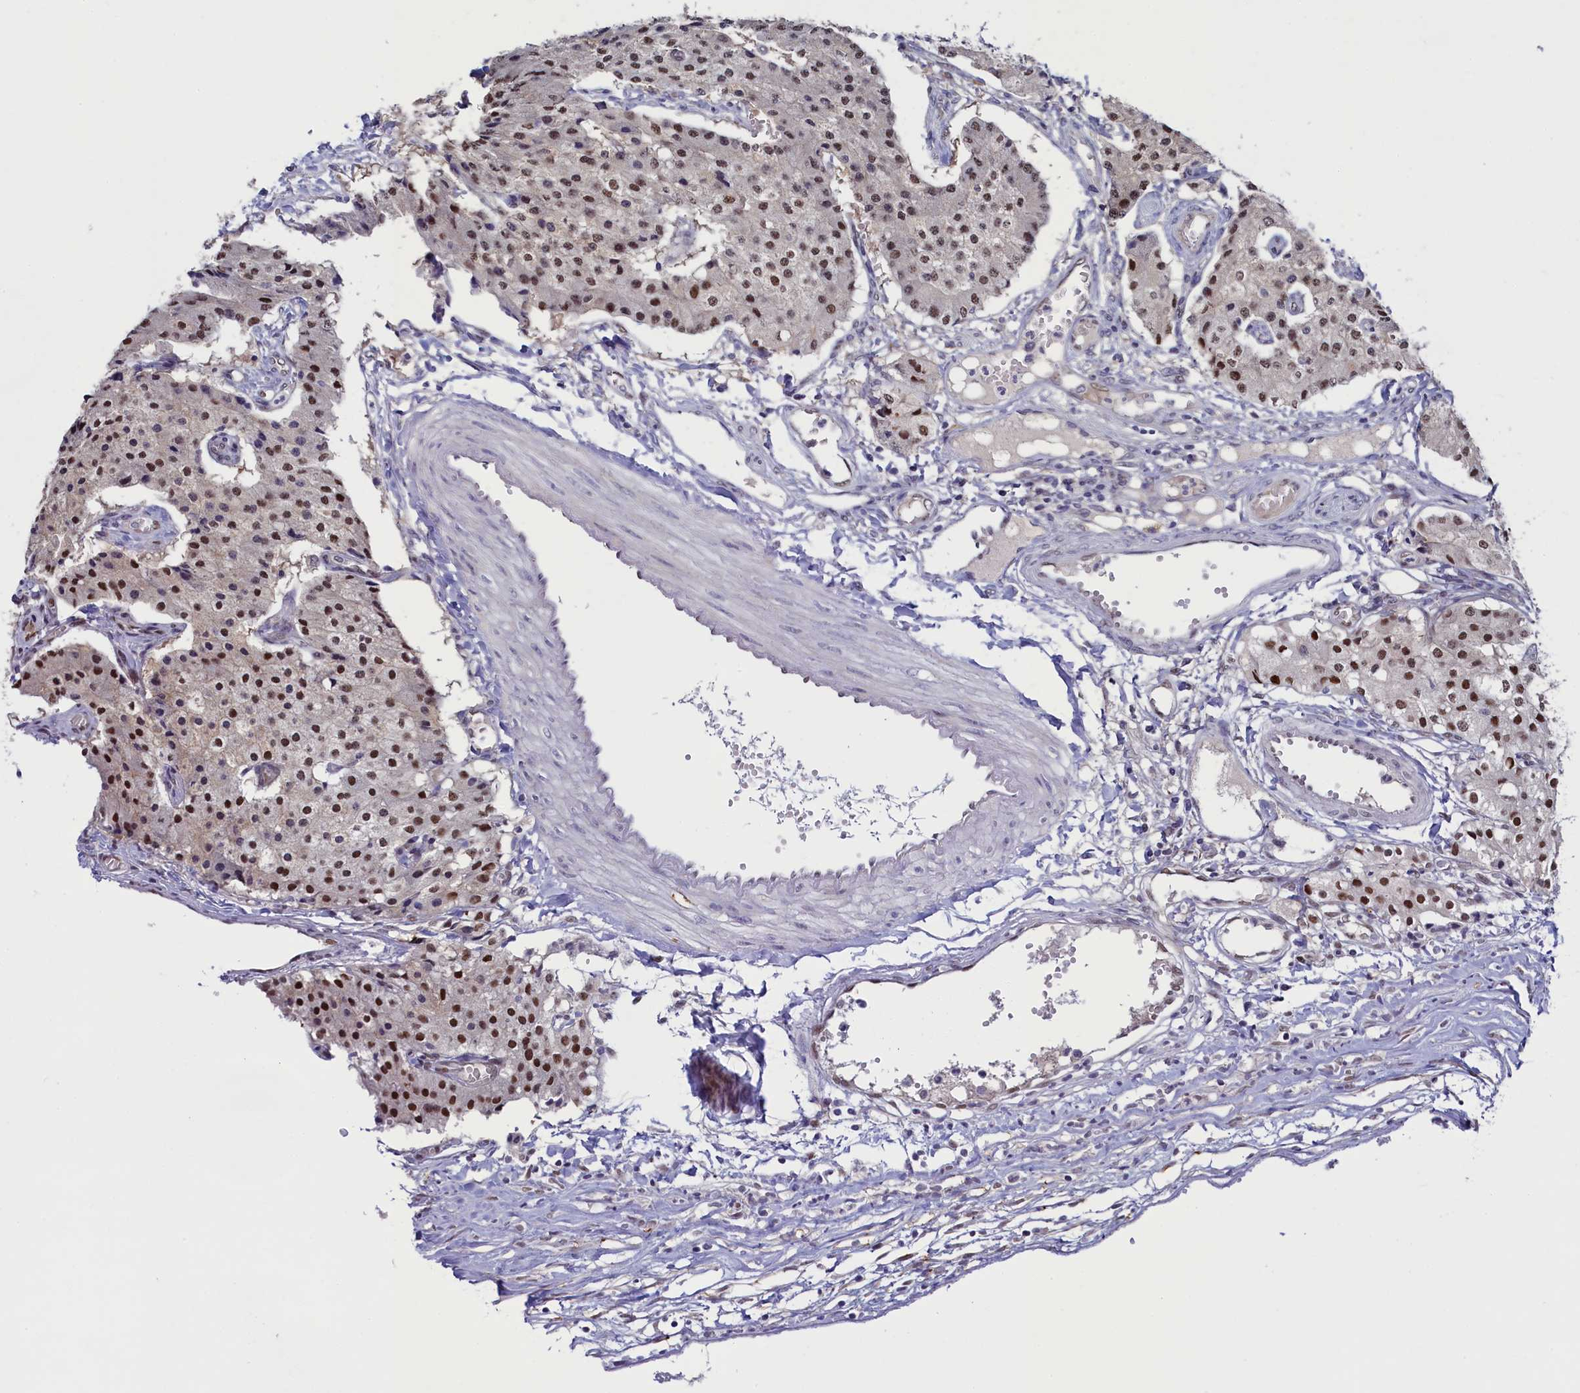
{"staining": {"intensity": "strong", "quantity": ">75%", "location": "nuclear"}, "tissue": "carcinoid", "cell_type": "Tumor cells", "image_type": "cancer", "snomed": [{"axis": "morphology", "description": "Carcinoid, malignant, NOS"}, {"axis": "topography", "description": "Colon"}], "caption": "Protein expression by IHC shows strong nuclear expression in approximately >75% of tumor cells in malignant carcinoid.", "gene": "FLYWCH2", "patient": {"sex": "female", "age": 52}}